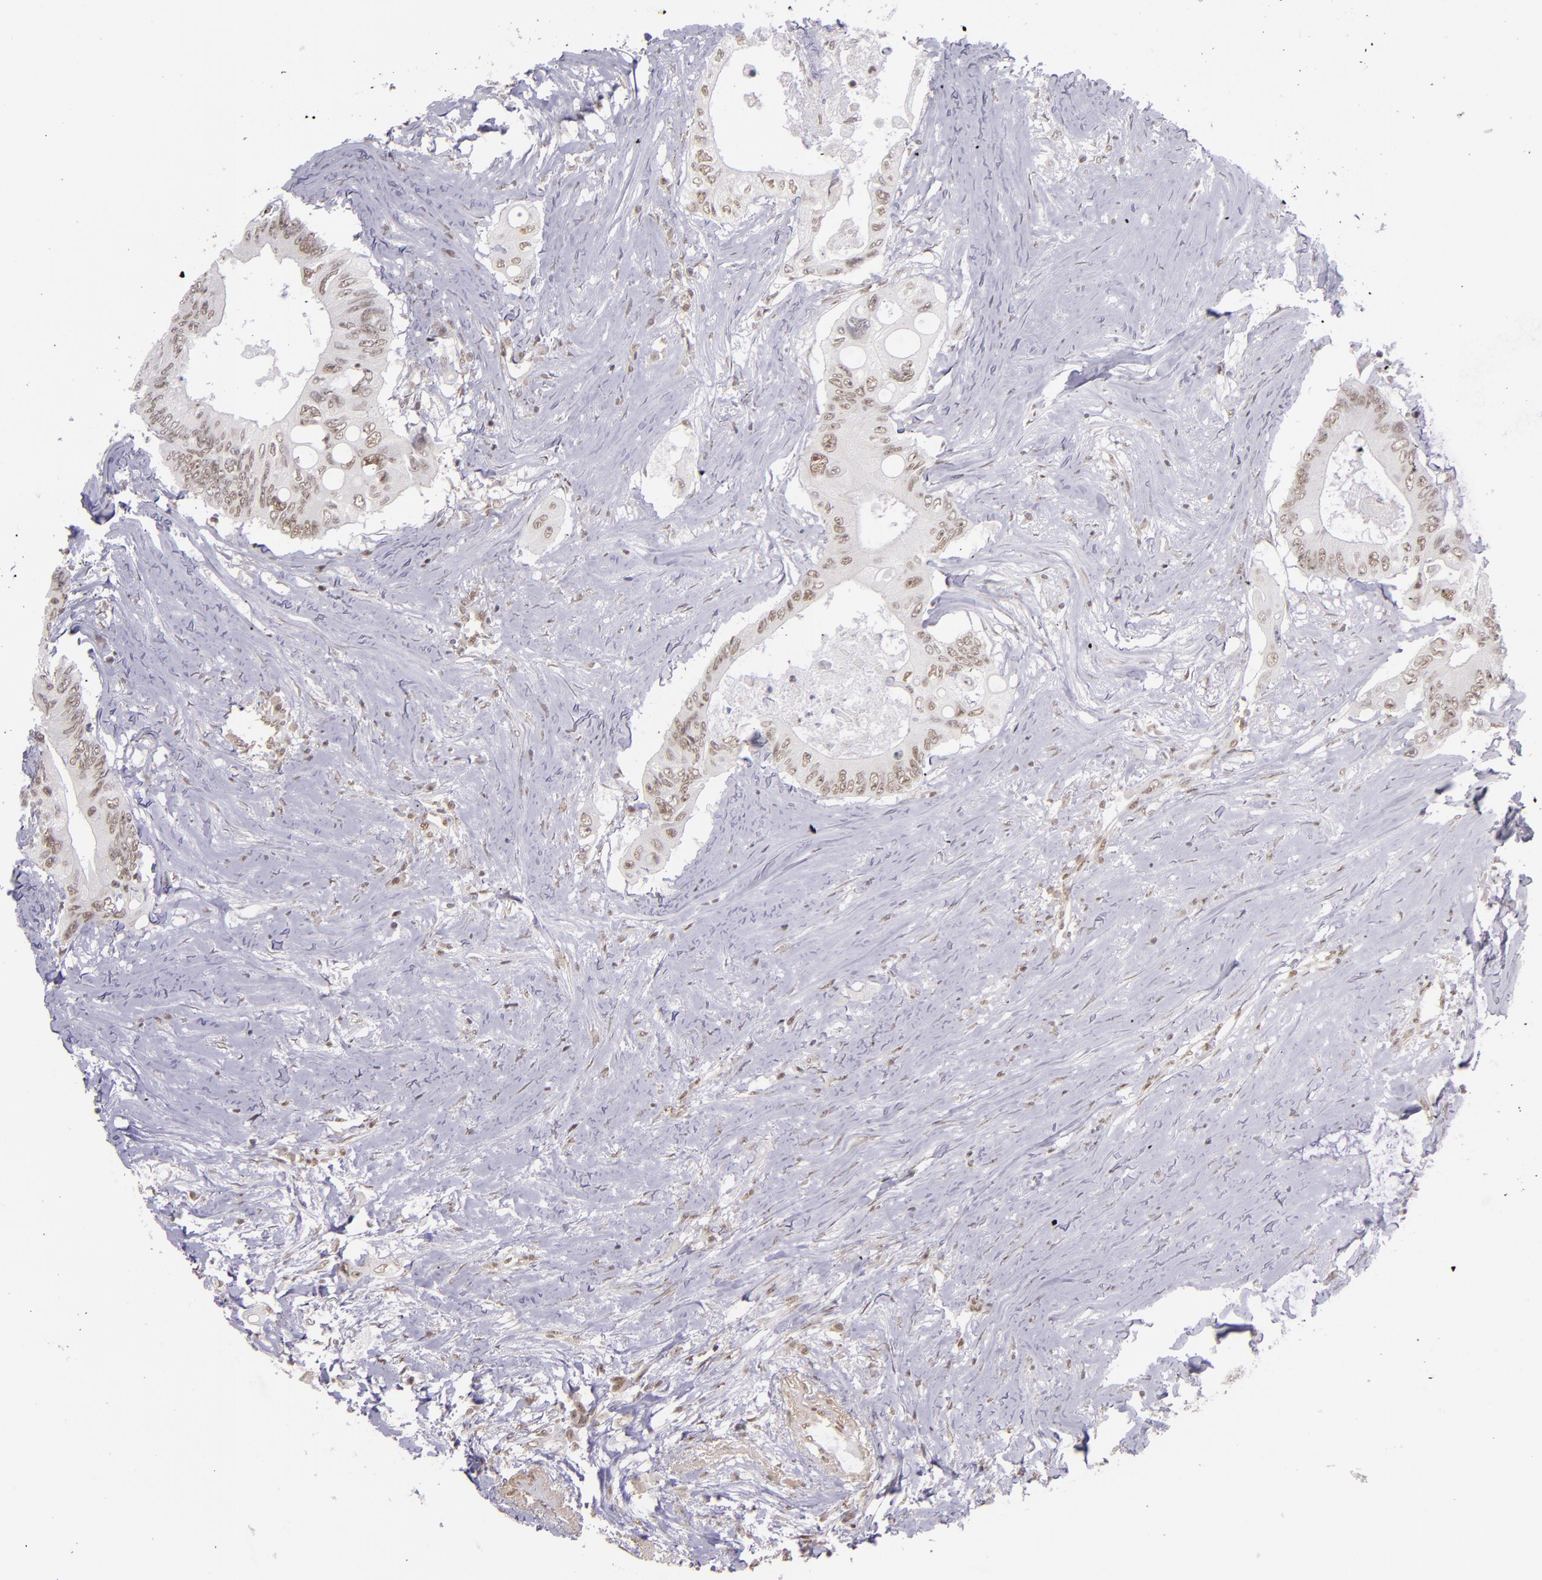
{"staining": {"intensity": "moderate", "quantity": ">75%", "location": "nuclear"}, "tissue": "colorectal cancer", "cell_type": "Tumor cells", "image_type": "cancer", "snomed": [{"axis": "morphology", "description": "Adenocarcinoma, NOS"}, {"axis": "topography", "description": "Colon"}], "caption": "Colorectal cancer (adenocarcinoma) was stained to show a protein in brown. There is medium levels of moderate nuclear expression in approximately >75% of tumor cells.", "gene": "ZNF148", "patient": {"sex": "male", "age": 65}}